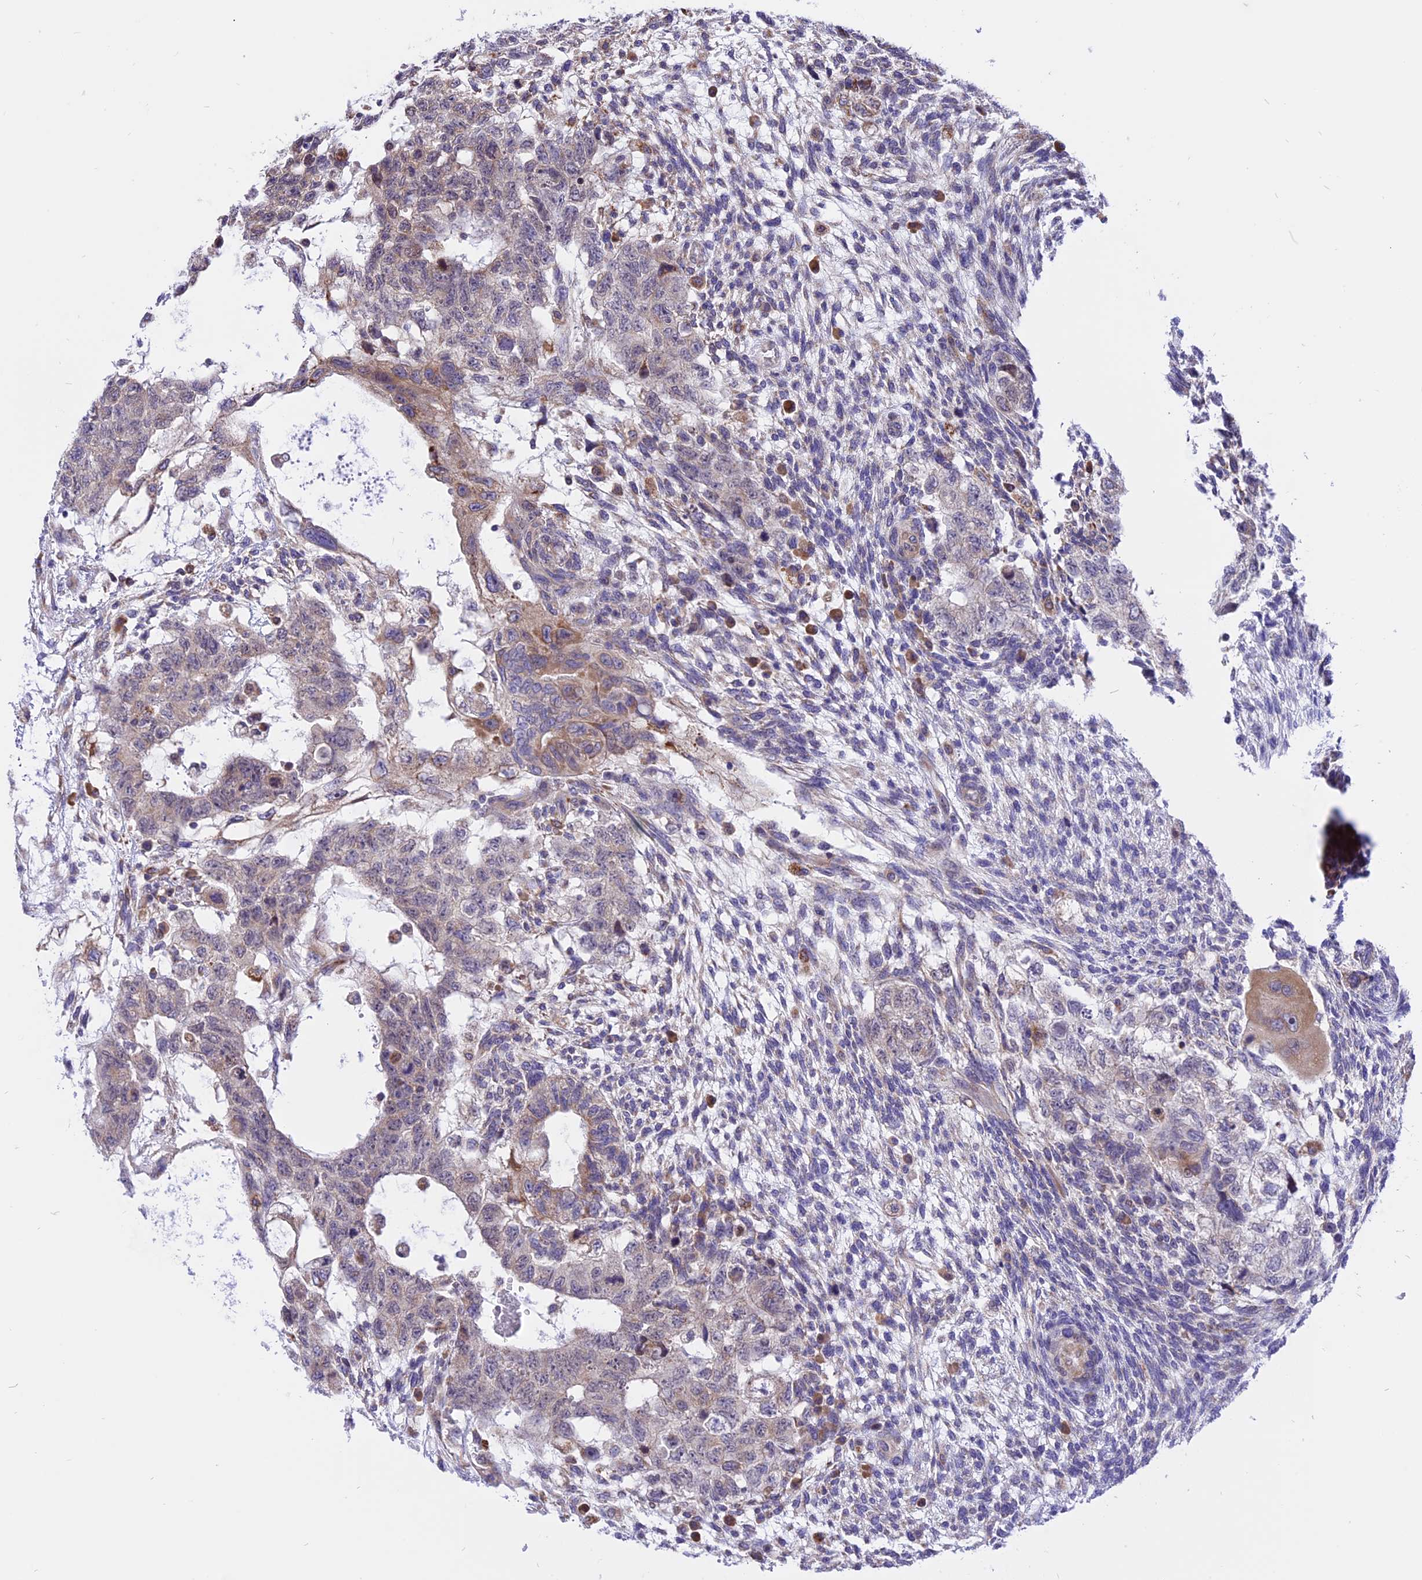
{"staining": {"intensity": "moderate", "quantity": "<25%", "location": "cytoplasmic/membranous"}, "tissue": "testis cancer", "cell_type": "Tumor cells", "image_type": "cancer", "snomed": [{"axis": "morphology", "description": "Normal tissue, NOS"}, {"axis": "morphology", "description": "Carcinoma, Embryonal, NOS"}, {"axis": "topography", "description": "Testis"}], "caption": "DAB (3,3'-diaminobenzidine) immunohistochemical staining of human testis cancer (embryonal carcinoma) demonstrates moderate cytoplasmic/membranous protein staining in about <25% of tumor cells.", "gene": "ARMCX6", "patient": {"sex": "male", "age": 36}}